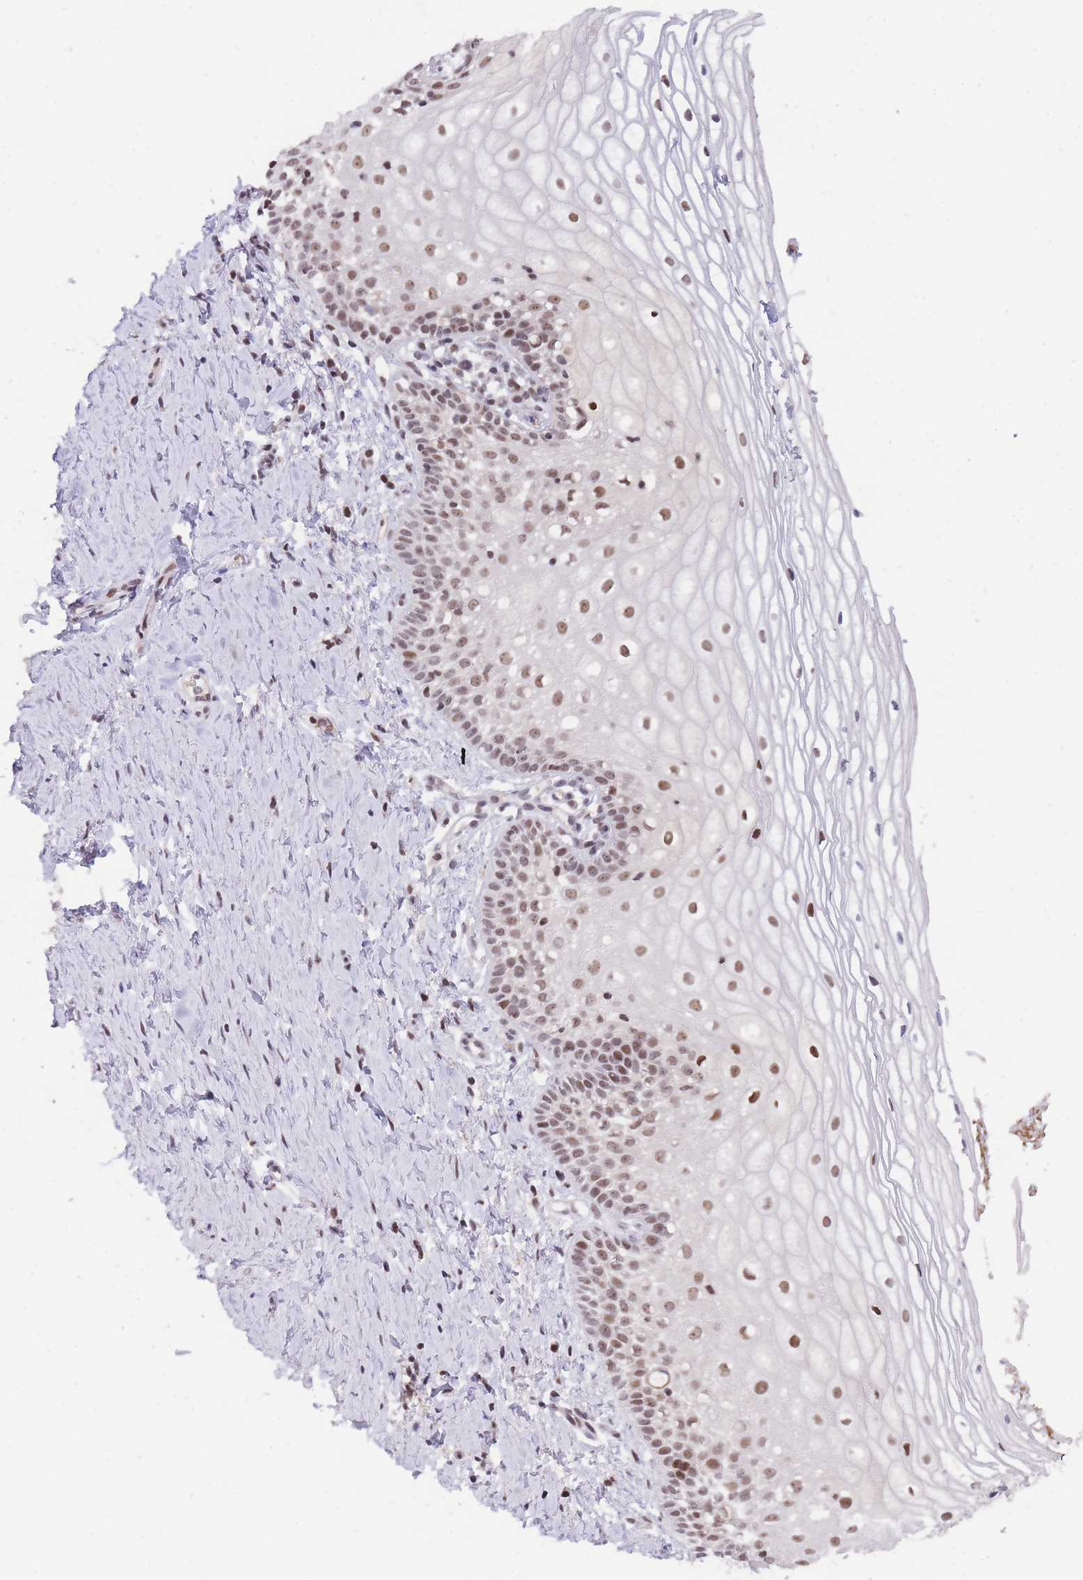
{"staining": {"intensity": "moderate", "quantity": ">75%", "location": "nuclear"}, "tissue": "vagina", "cell_type": "Squamous epithelial cells", "image_type": "normal", "snomed": [{"axis": "morphology", "description": "Normal tissue, NOS"}, {"axis": "topography", "description": "Vagina"}], "caption": "Protein analysis of normal vagina demonstrates moderate nuclear expression in about >75% of squamous epithelial cells.", "gene": "TARBP2", "patient": {"sex": "female", "age": 56}}